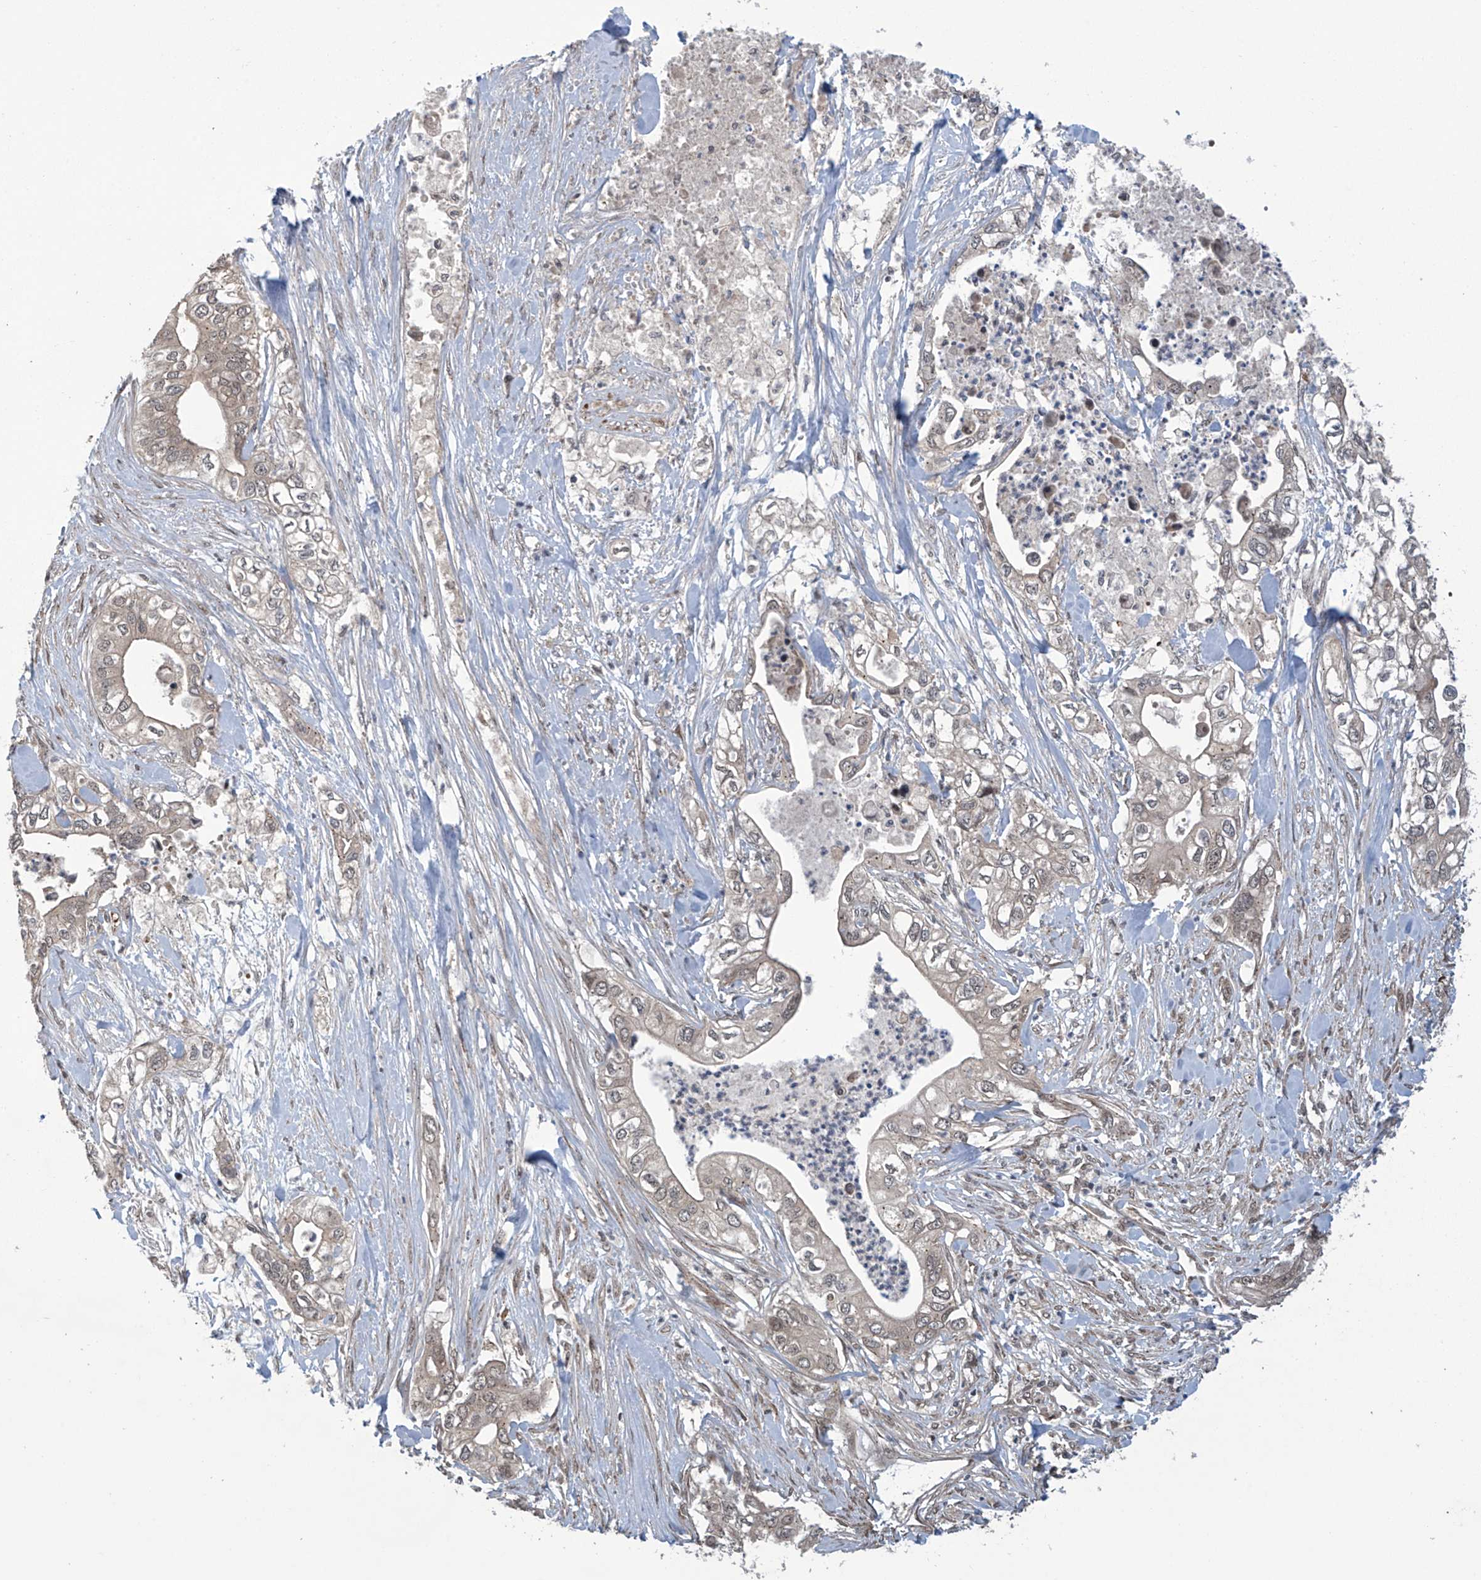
{"staining": {"intensity": "weak", "quantity": ">75%", "location": "cytoplasmic/membranous,nuclear"}, "tissue": "pancreatic cancer", "cell_type": "Tumor cells", "image_type": "cancer", "snomed": [{"axis": "morphology", "description": "Adenocarcinoma, NOS"}, {"axis": "topography", "description": "Pancreas"}], "caption": "Pancreatic adenocarcinoma stained with a protein marker displays weak staining in tumor cells.", "gene": "ABHD13", "patient": {"sex": "female", "age": 78}}